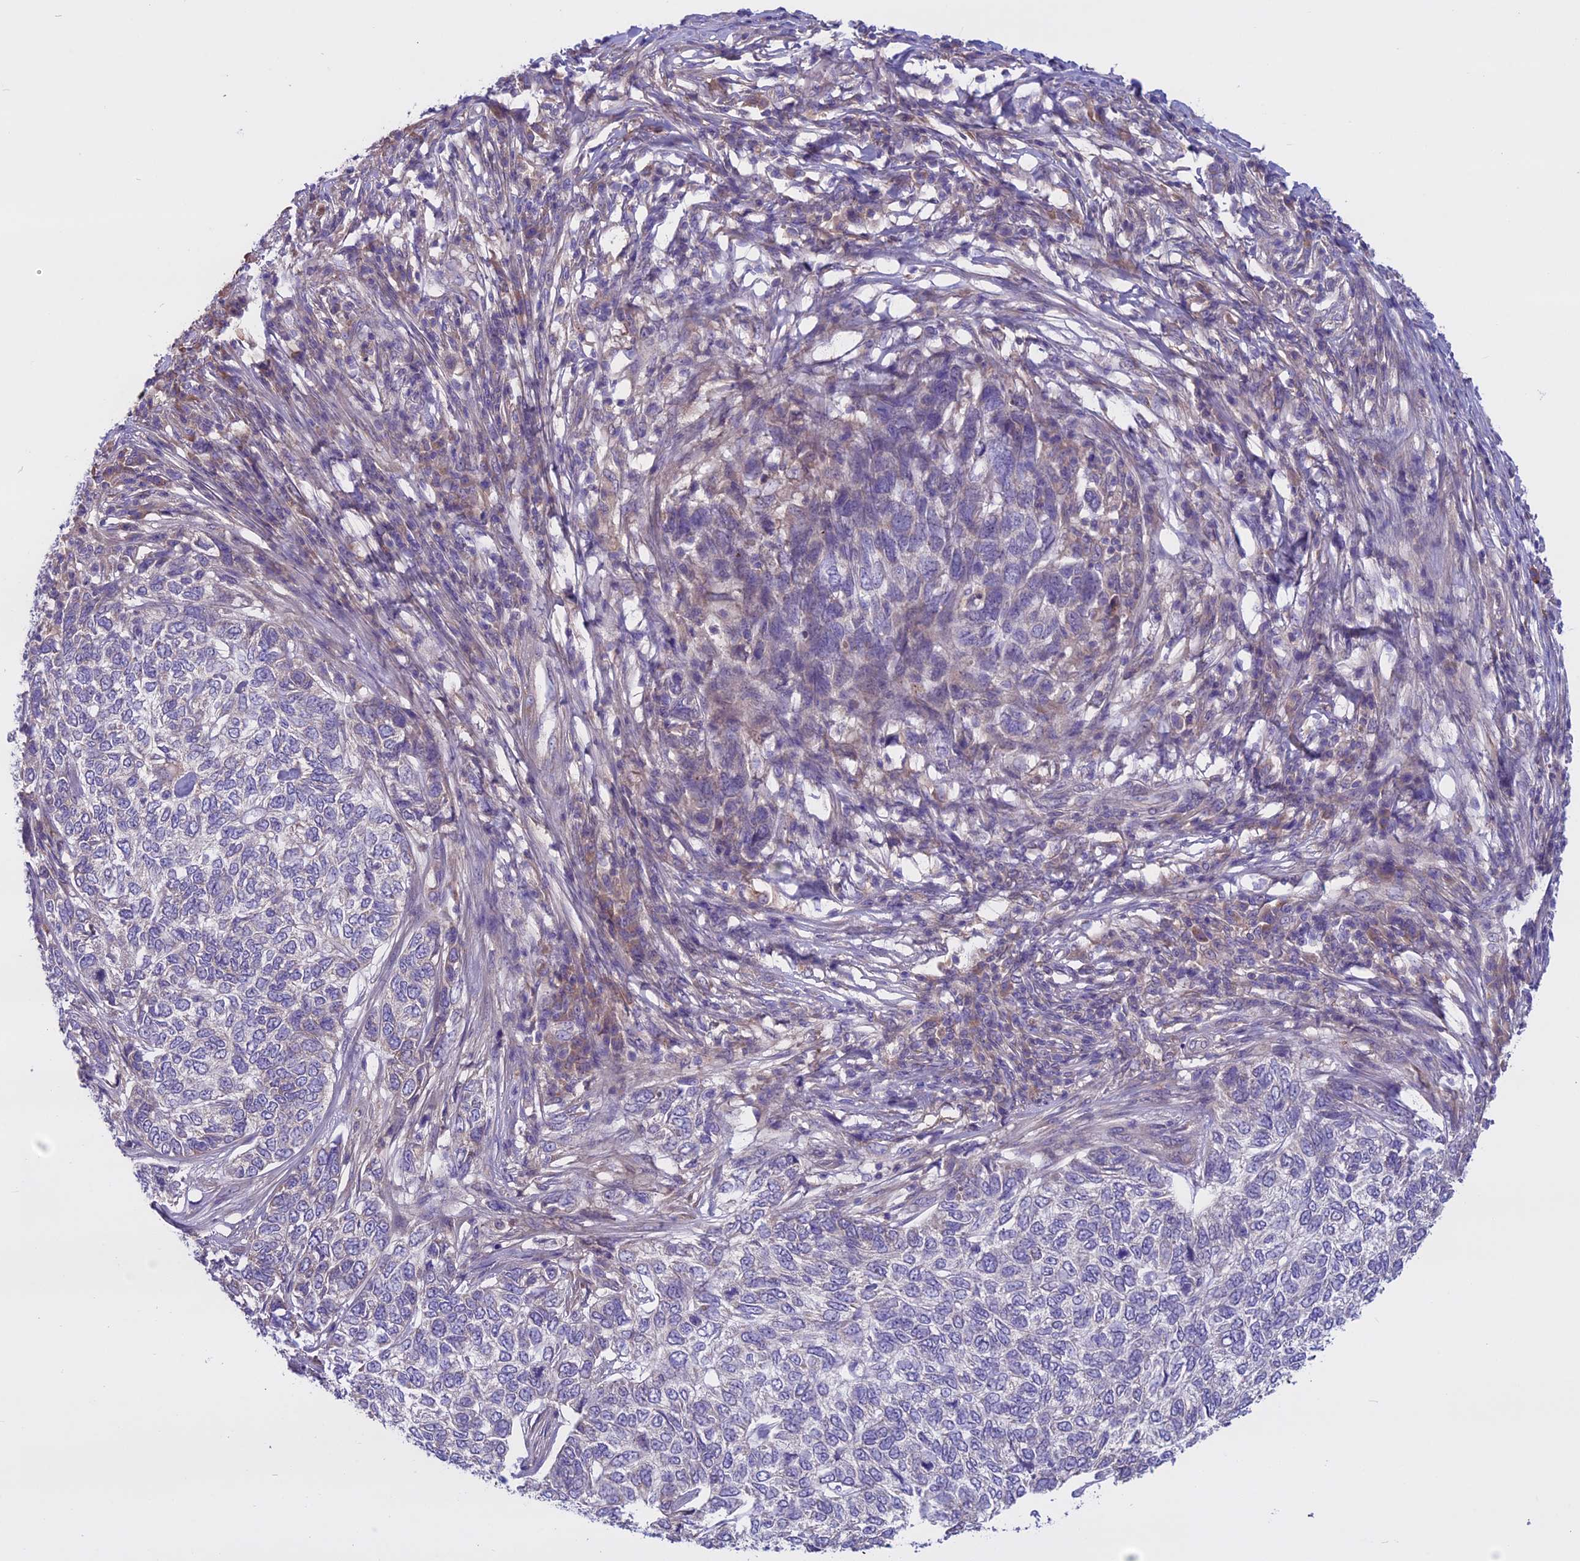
{"staining": {"intensity": "negative", "quantity": "none", "location": "none"}, "tissue": "skin cancer", "cell_type": "Tumor cells", "image_type": "cancer", "snomed": [{"axis": "morphology", "description": "Basal cell carcinoma"}, {"axis": "topography", "description": "Skin"}], "caption": "Skin cancer was stained to show a protein in brown. There is no significant positivity in tumor cells.", "gene": "DCTN5", "patient": {"sex": "female", "age": 65}}